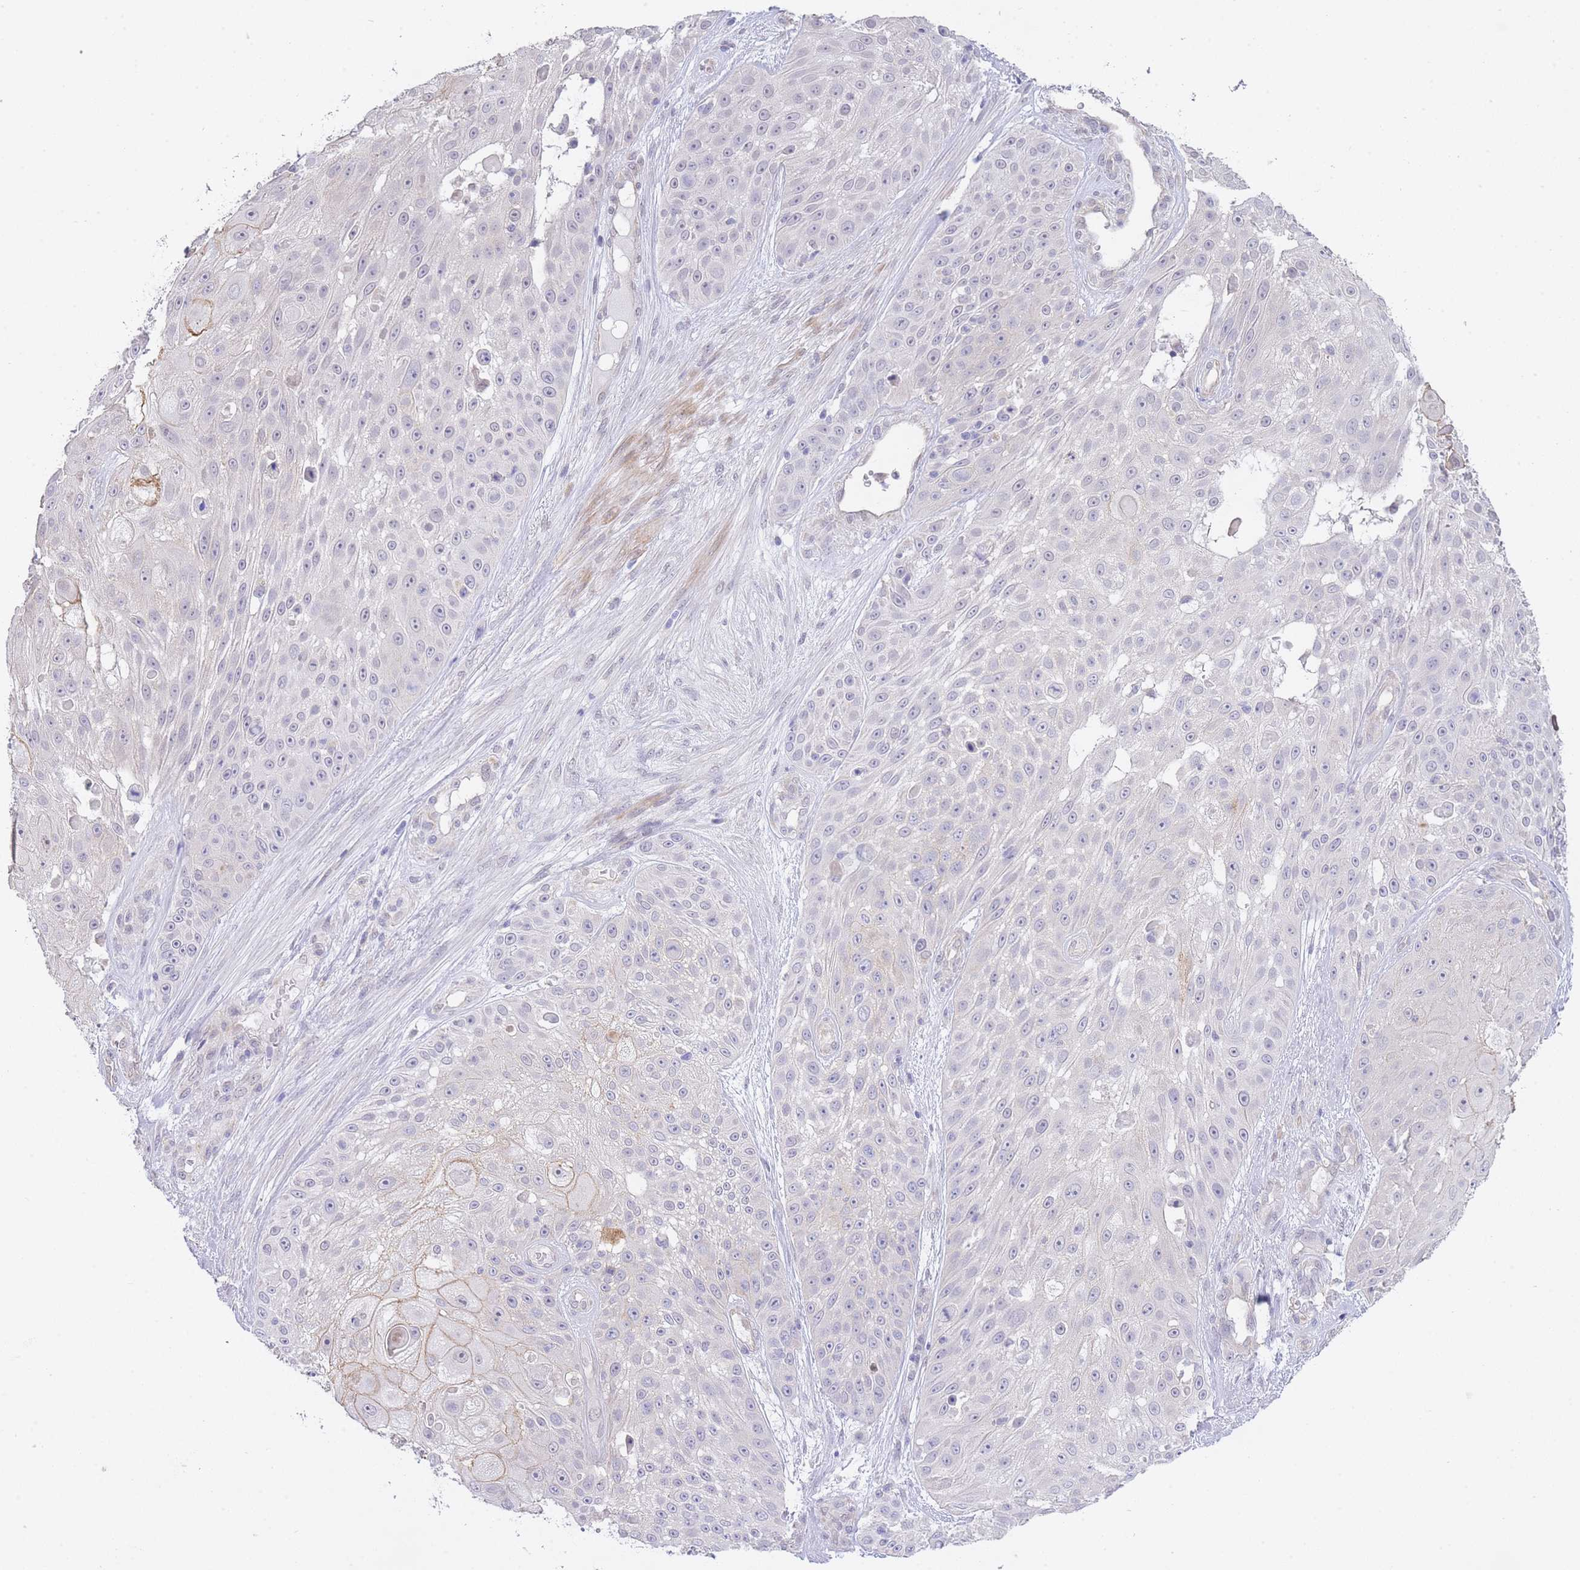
{"staining": {"intensity": "negative", "quantity": "none", "location": "none"}, "tissue": "skin cancer", "cell_type": "Tumor cells", "image_type": "cancer", "snomed": [{"axis": "morphology", "description": "Squamous cell carcinoma, NOS"}, {"axis": "topography", "description": "Skin"}], "caption": "High power microscopy image of an immunohistochemistry photomicrograph of squamous cell carcinoma (skin), revealing no significant staining in tumor cells.", "gene": "CTBP1", "patient": {"sex": "female", "age": 86}}